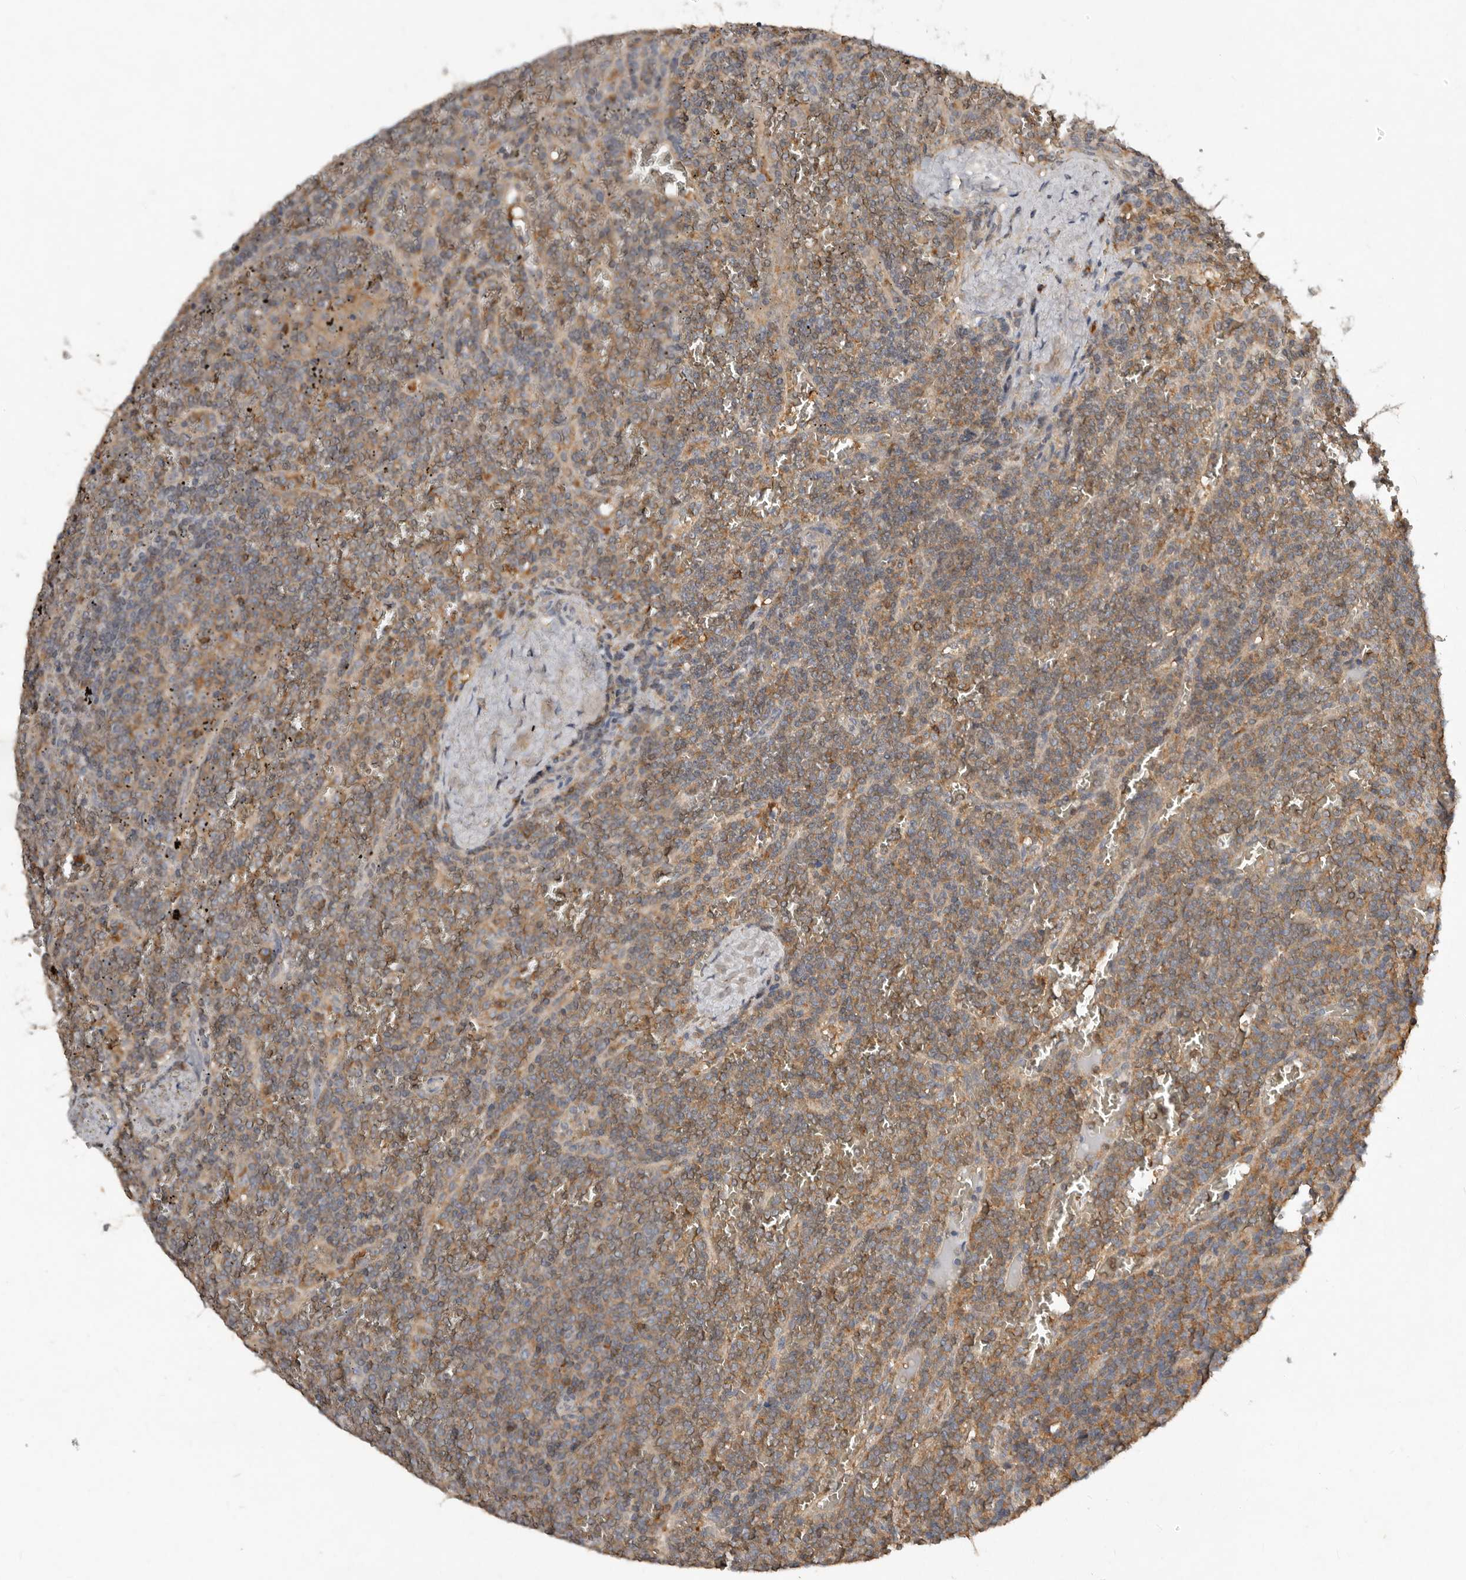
{"staining": {"intensity": "moderate", "quantity": "25%-75%", "location": "cytoplasmic/membranous"}, "tissue": "lymphoma", "cell_type": "Tumor cells", "image_type": "cancer", "snomed": [{"axis": "morphology", "description": "Malignant lymphoma, non-Hodgkin's type, Low grade"}, {"axis": "topography", "description": "Spleen"}], "caption": "Tumor cells demonstrate medium levels of moderate cytoplasmic/membranous staining in about 25%-75% of cells in human low-grade malignant lymphoma, non-Hodgkin's type. (DAB IHC with brightfield microscopy, high magnification).", "gene": "EDEM1", "patient": {"sex": "female", "age": 19}}